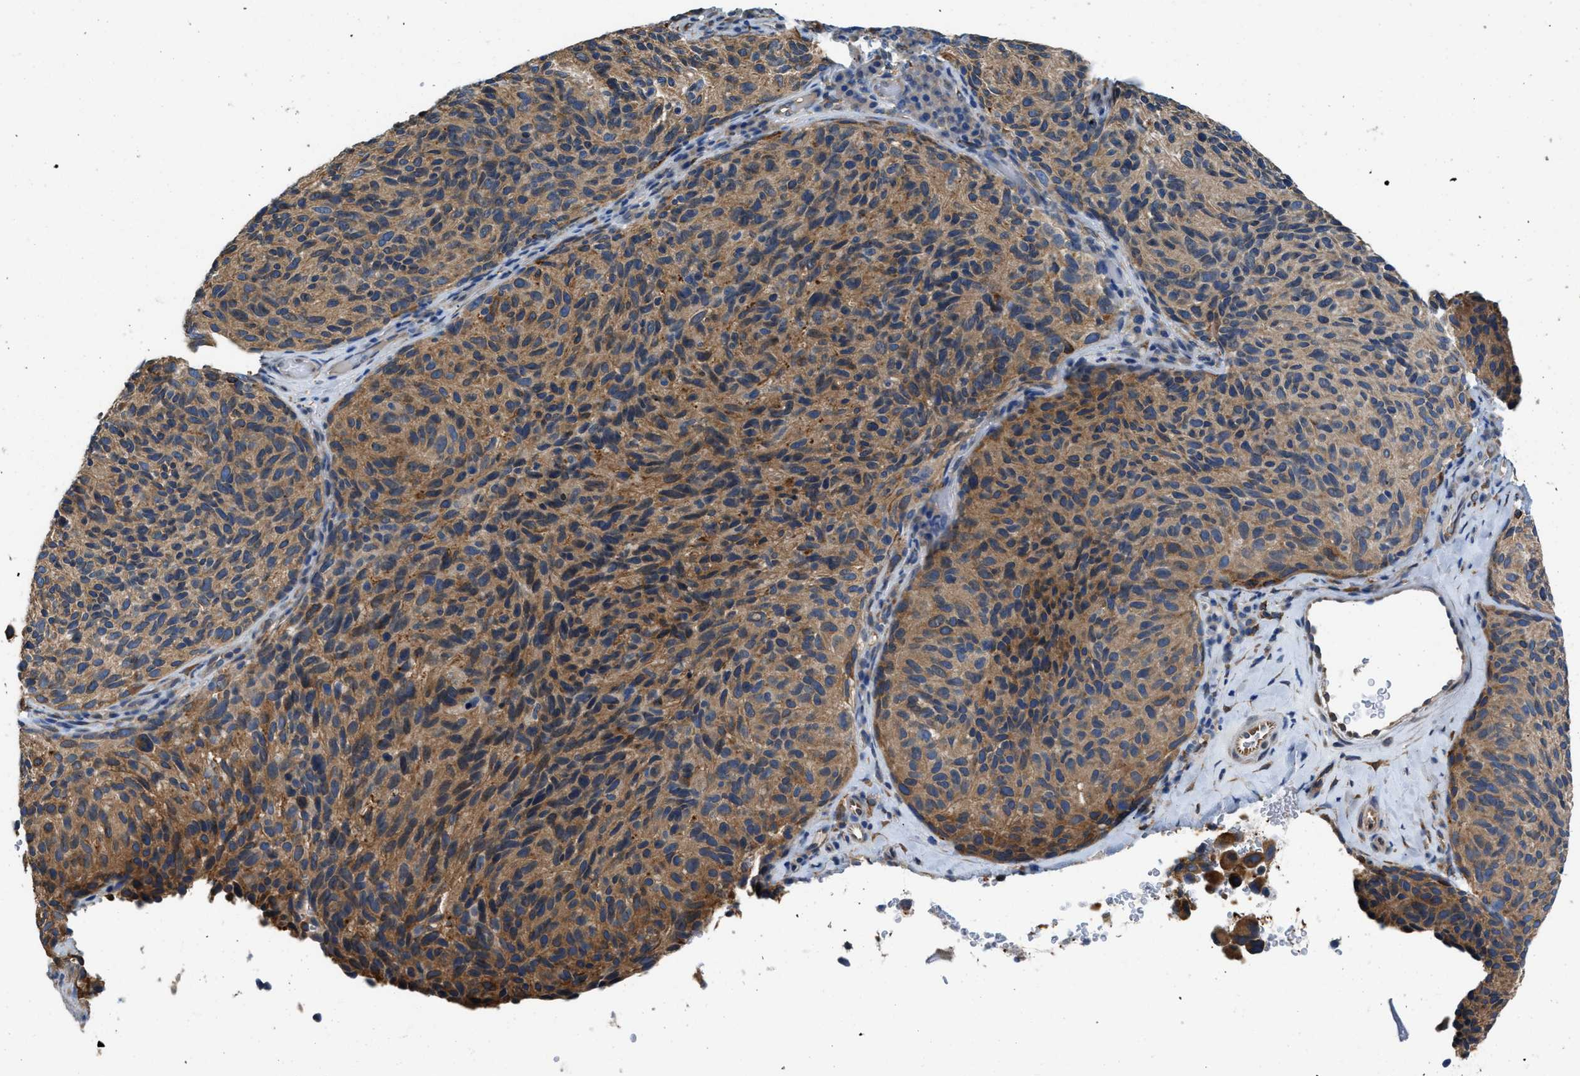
{"staining": {"intensity": "moderate", "quantity": ">75%", "location": "cytoplasmic/membranous"}, "tissue": "melanoma", "cell_type": "Tumor cells", "image_type": "cancer", "snomed": [{"axis": "morphology", "description": "Malignant melanoma, NOS"}, {"axis": "topography", "description": "Skin"}], "caption": "Tumor cells demonstrate moderate cytoplasmic/membranous positivity in approximately >75% of cells in malignant melanoma.", "gene": "ARL6IP5", "patient": {"sex": "female", "age": 73}}